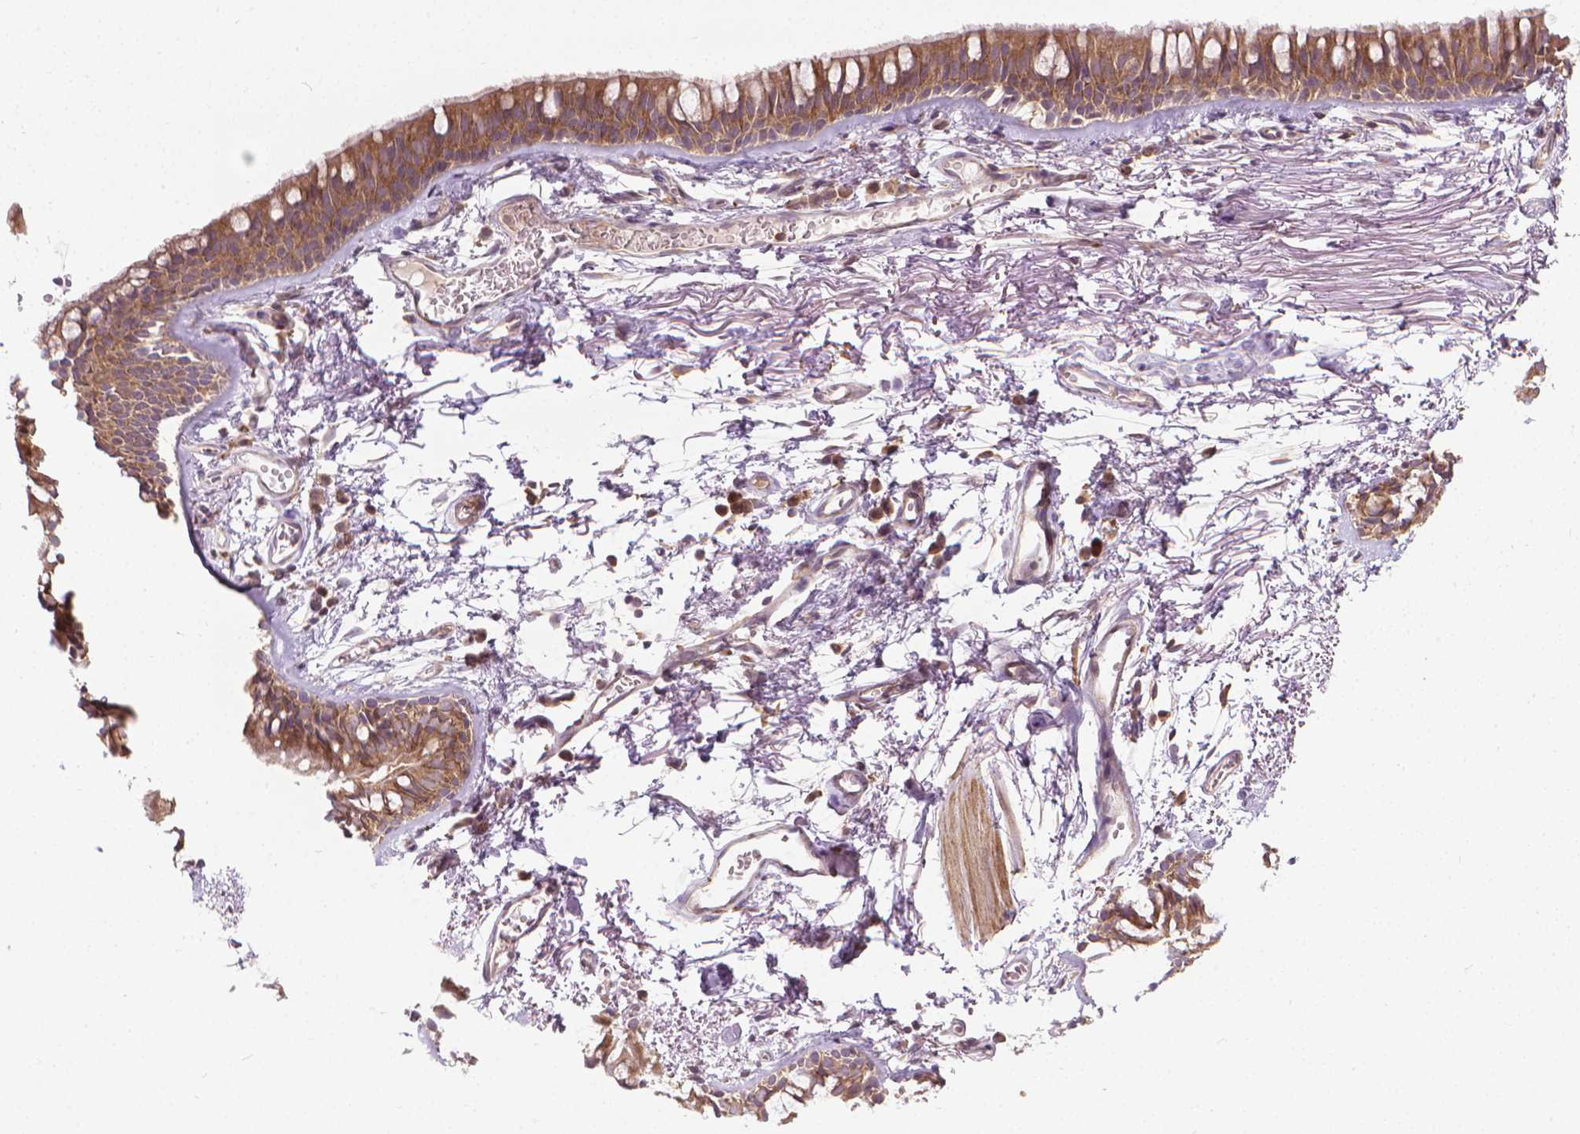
{"staining": {"intensity": "weak", "quantity": ">75%", "location": "cytoplasmic/membranous"}, "tissue": "soft tissue", "cell_type": "Fibroblasts", "image_type": "normal", "snomed": [{"axis": "morphology", "description": "Normal tissue, NOS"}, {"axis": "topography", "description": "Cartilage tissue"}, {"axis": "topography", "description": "Bronchus"}], "caption": "Protein analysis of normal soft tissue reveals weak cytoplasmic/membranous expression in about >75% of fibroblasts.", "gene": "PRAG1", "patient": {"sex": "female", "age": 79}}